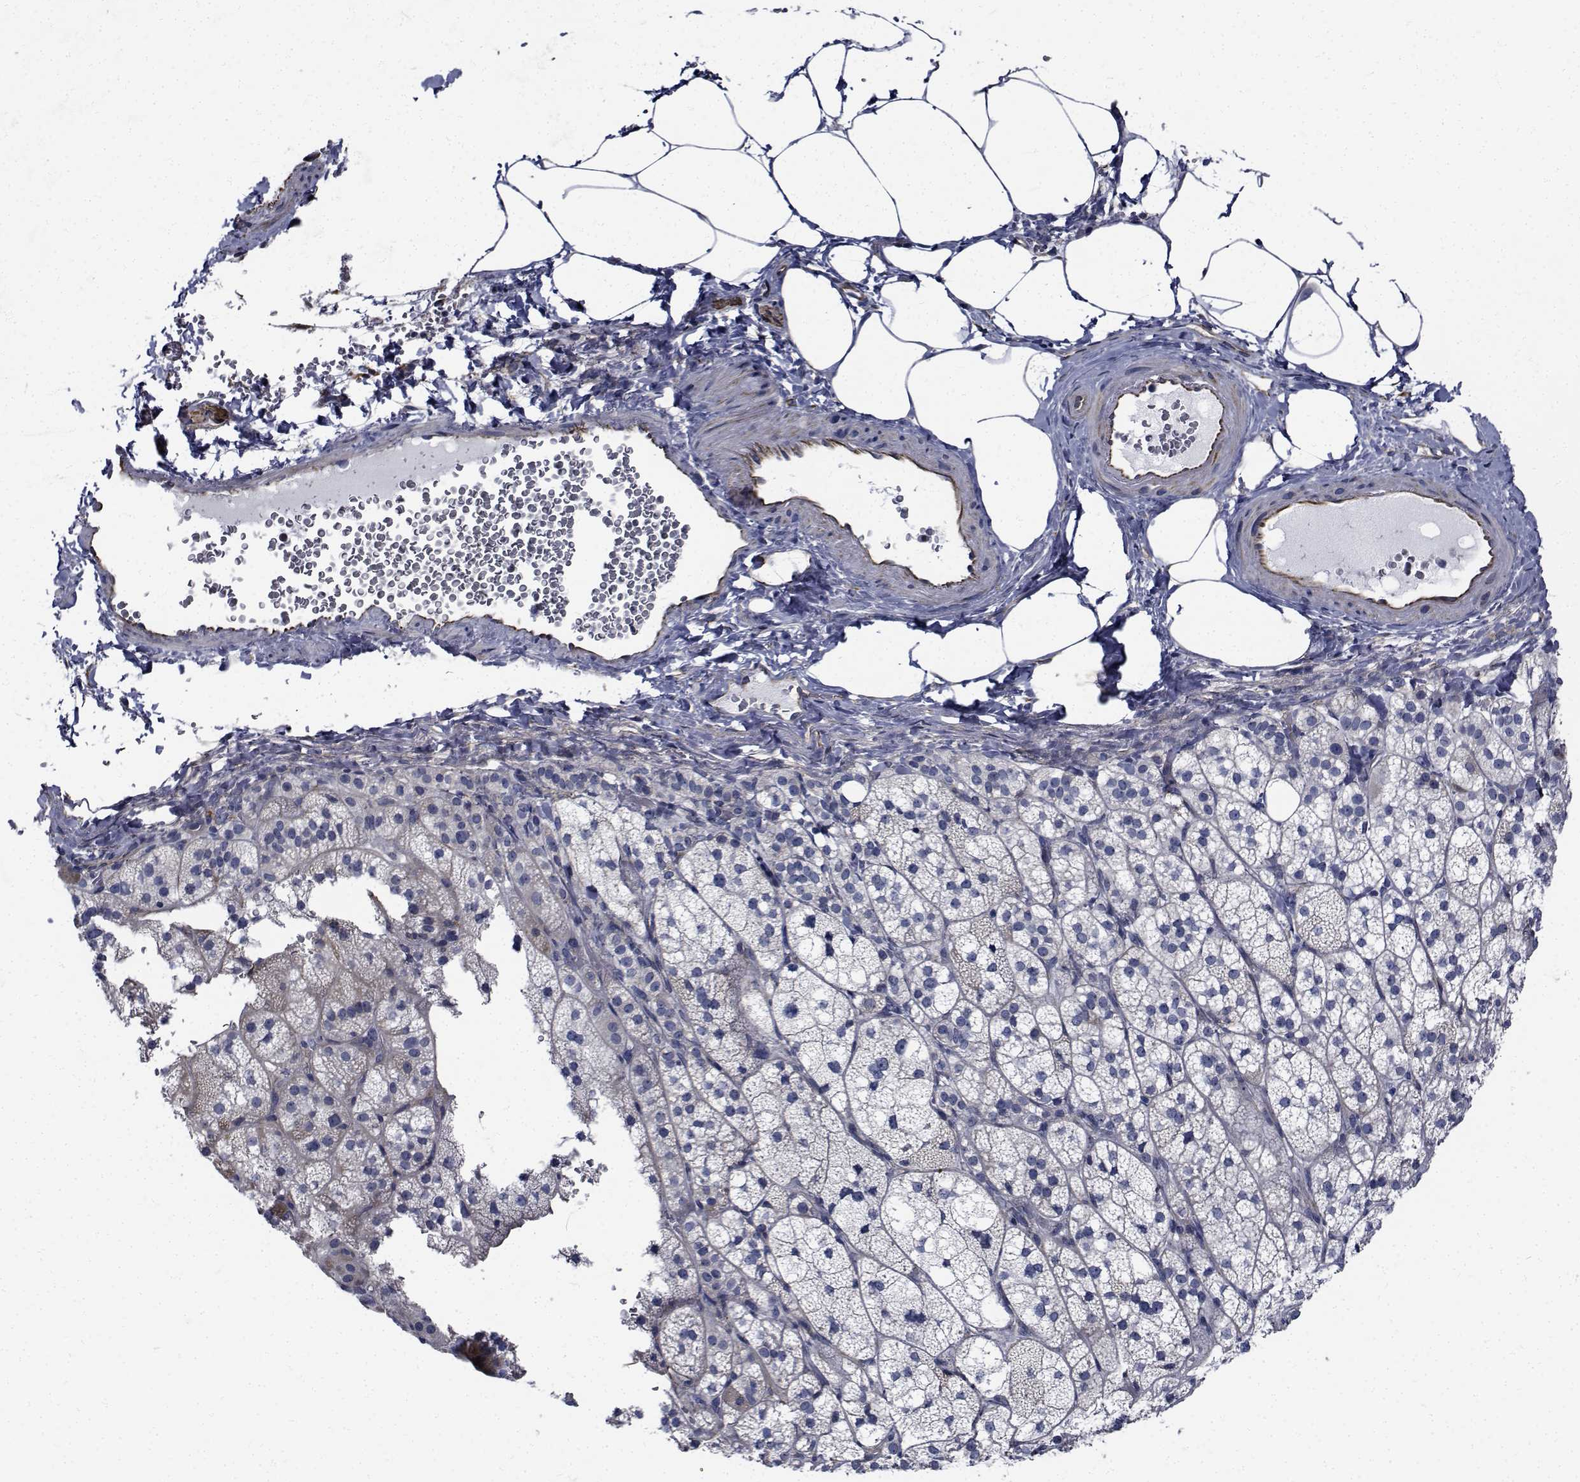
{"staining": {"intensity": "negative", "quantity": "none", "location": "none"}, "tissue": "adrenal gland", "cell_type": "Glandular cells", "image_type": "normal", "snomed": [{"axis": "morphology", "description": "Normal tissue, NOS"}, {"axis": "topography", "description": "Adrenal gland"}], "caption": "Benign adrenal gland was stained to show a protein in brown. There is no significant positivity in glandular cells. (DAB immunohistochemistry, high magnification).", "gene": "TTBK1", "patient": {"sex": "female", "age": 60}}